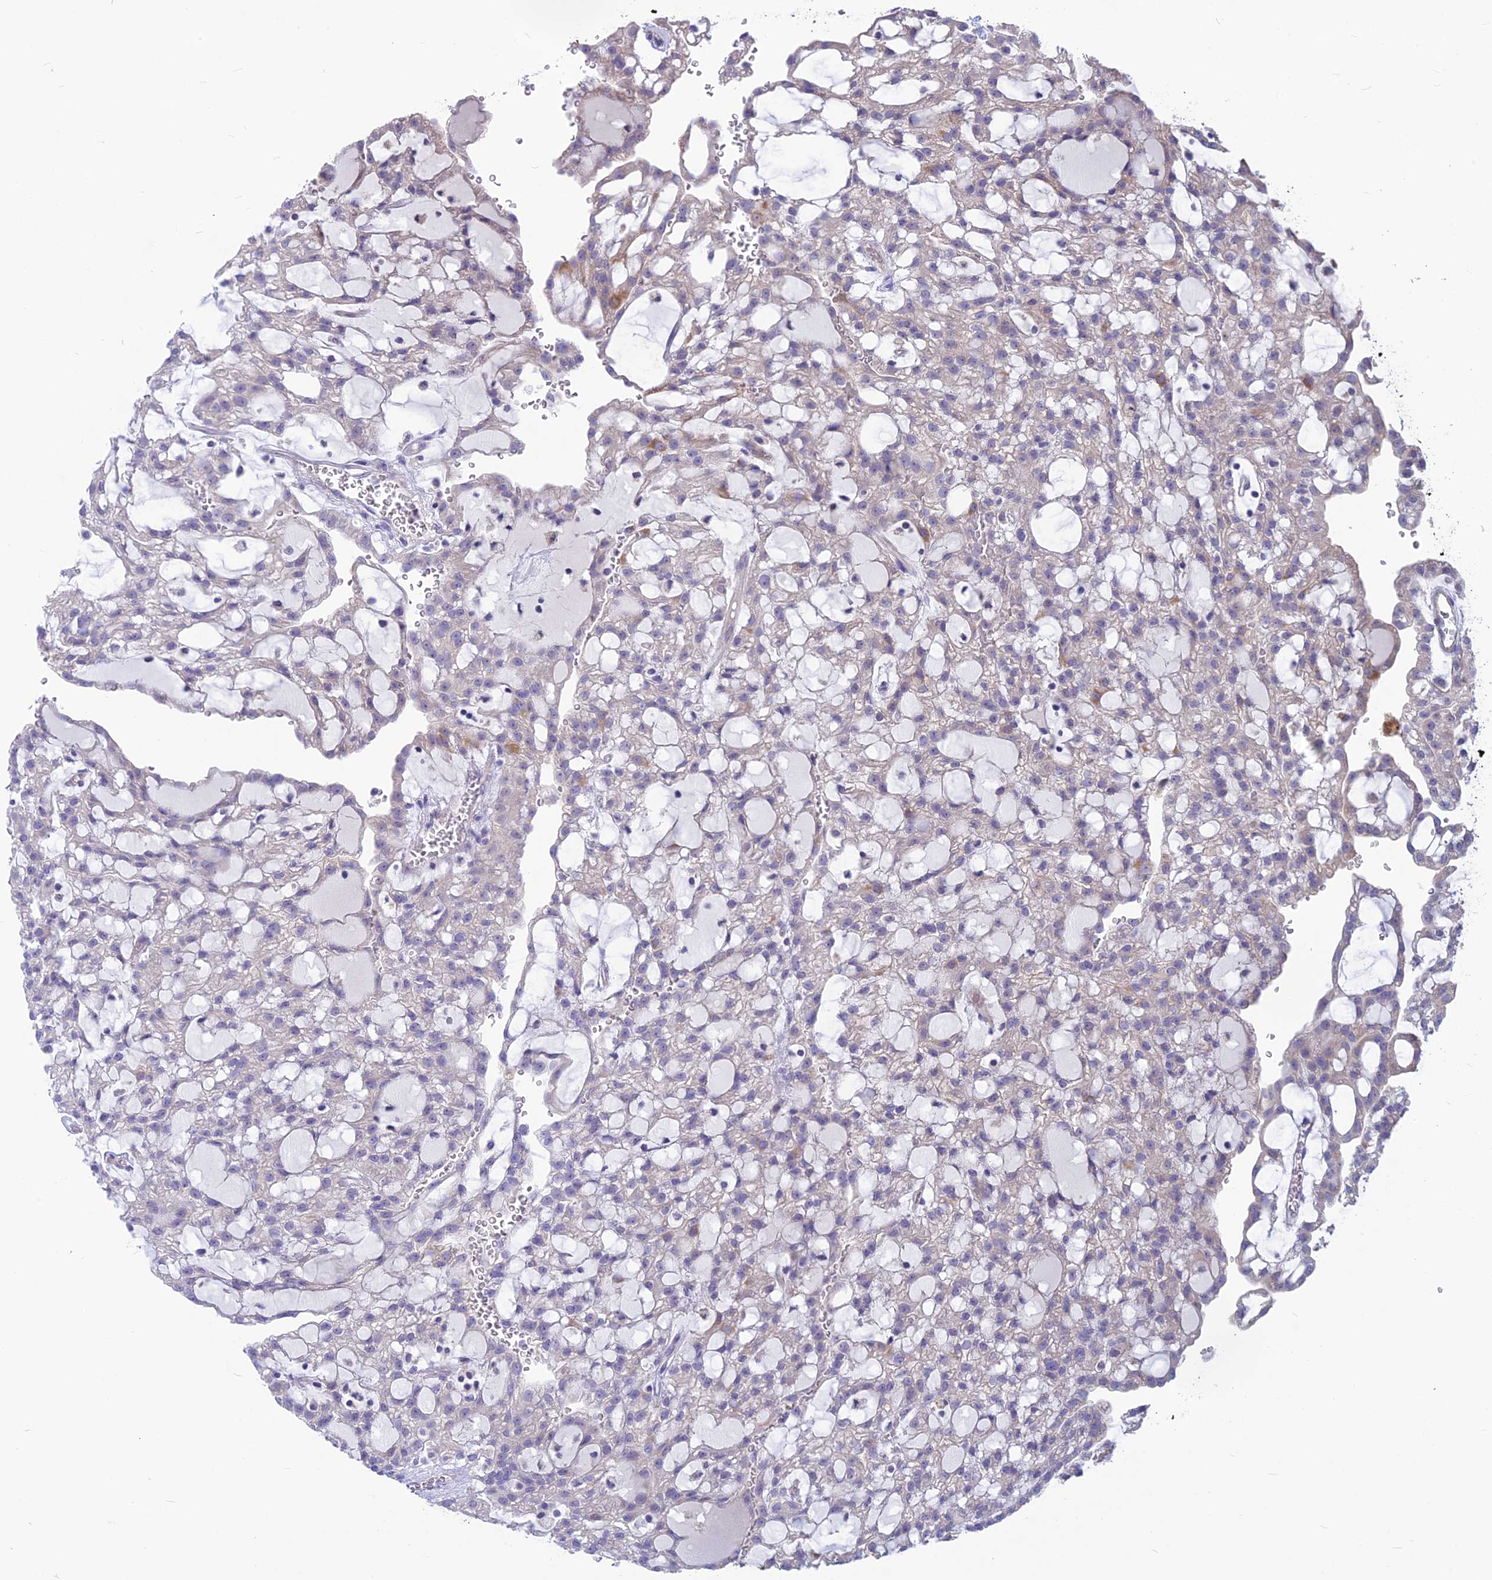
{"staining": {"intensity": "negative", "quantity": "none", "location": "none"}, "tissue": "renal cancer", "cell_type": "Tumor cells", "image_type": "cancer", "snomed": [{"axis": "morphology", "description": "Adenocarcinoma, NOS"}, {"axis": "topography", "description": "Kidney"}], "caption": "This image is of renal cancer (adenocarcinoma) stained with immunohistochemistry (IHC) to label a protein in brown with the nuclei are counter-stained blue. There is no positivity in tumor cells.", "gene": "SNTN", "patient": {"sex": "male", "age": 63}}